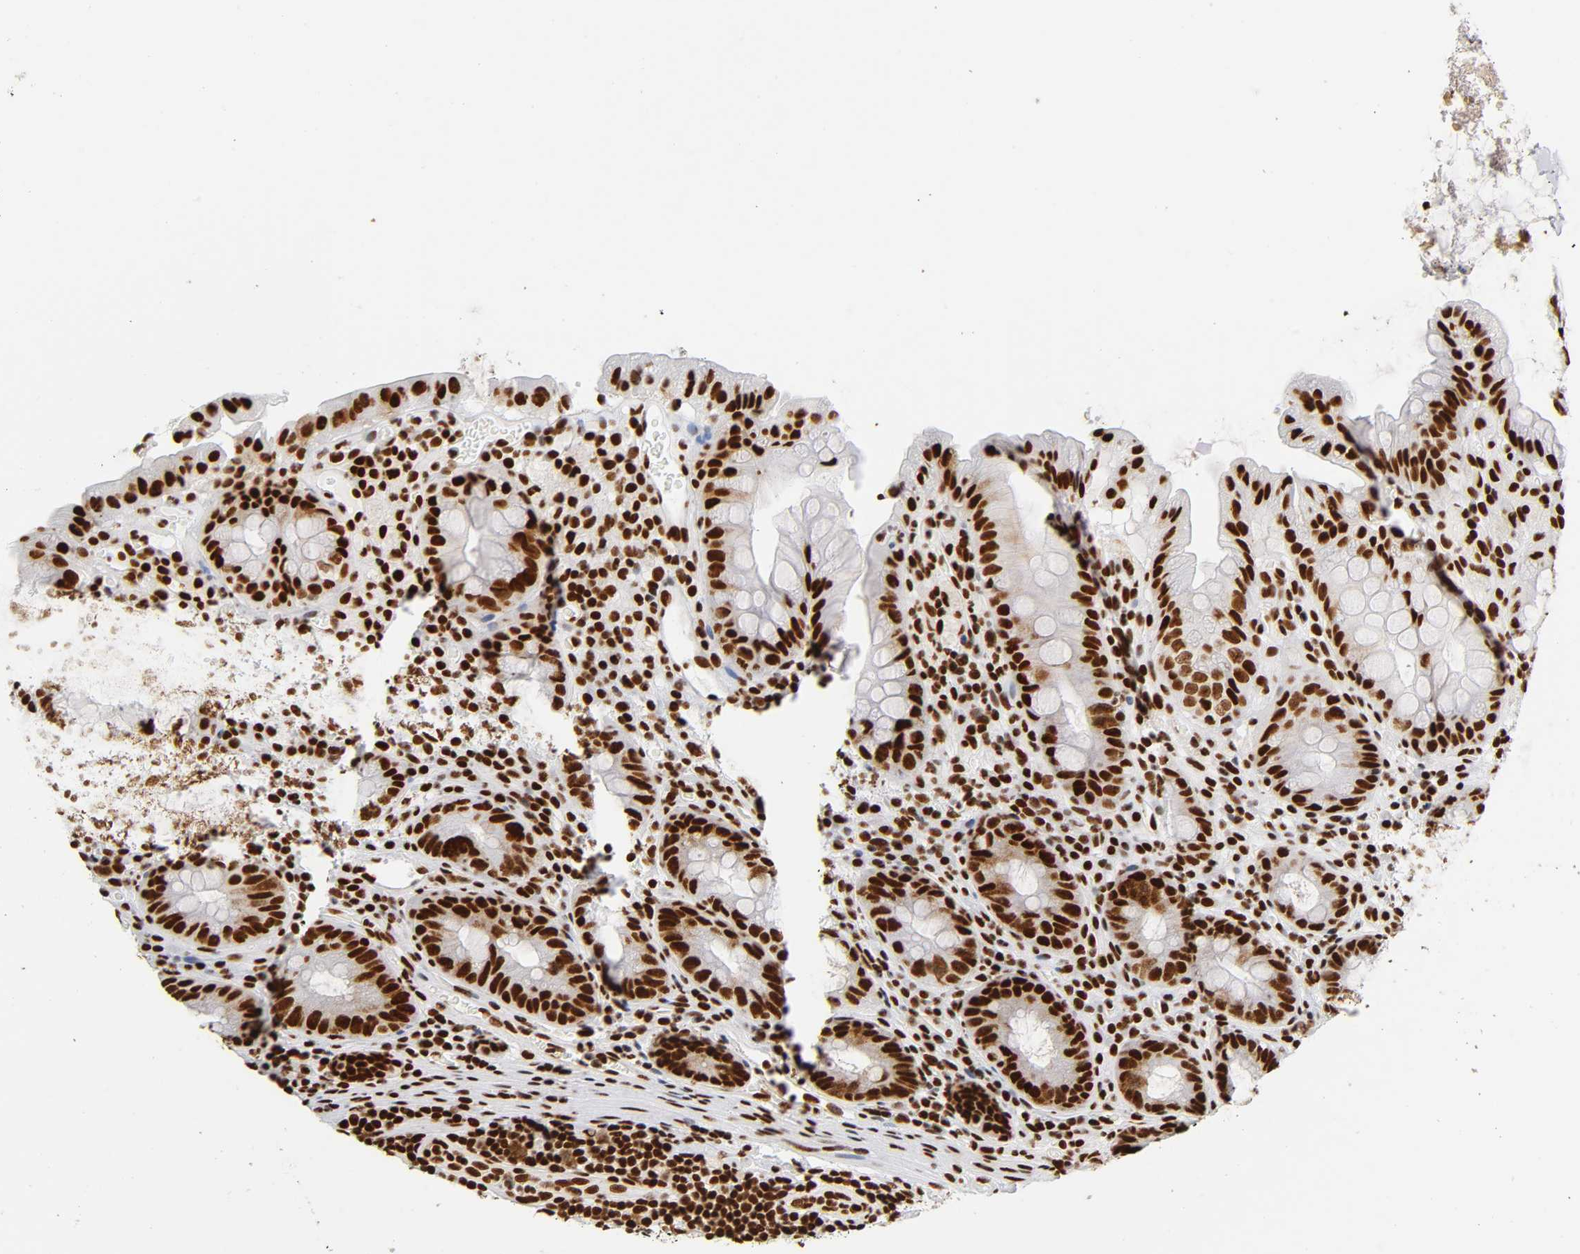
{"staining": {"intensity": "strong", "quantity": ">75%", "location": "nuclear"}, "tissue": "colon", "cell_type": "Endothelial cells", "image_type": "normal", "snomed": [{"axis": "morphology", "description": "Normal tissue, NOS"}, {"axis": "topography", "description": "Colon"}], "caption": "A high-resolution micrograph shows immunohistochemistry staining of benign colon, which shows strong nuclear positivity in about >75% of endothelial cells.", "gene": "XRCC6", "patient": {"sex": "female", "age": 46}}